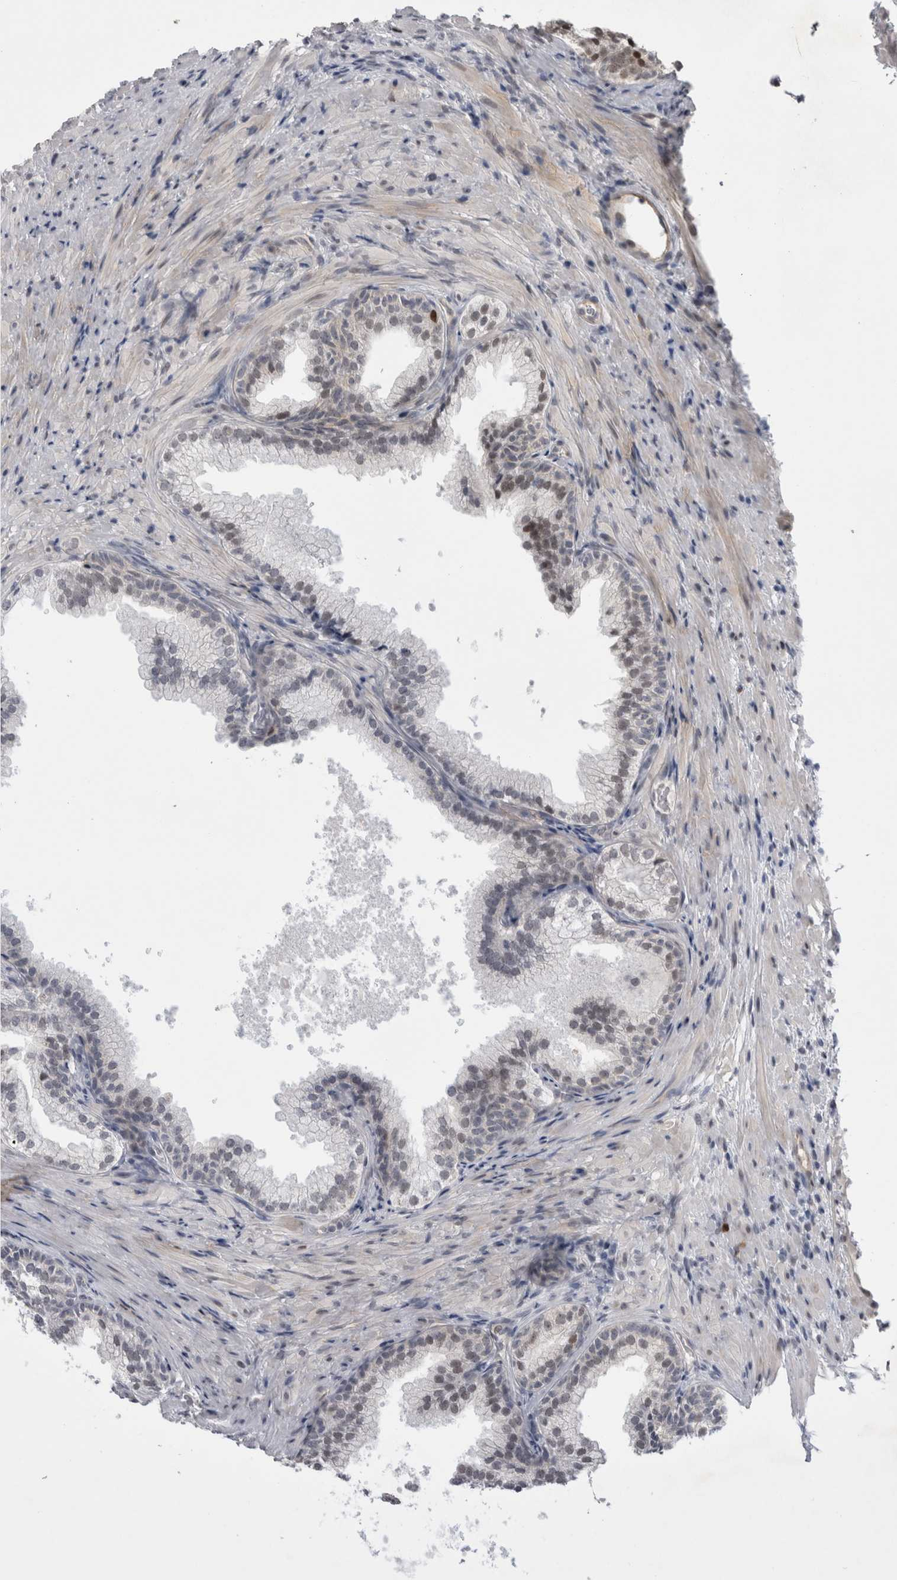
{"staining": {"intensity": "weak", "quantity": "<25%", "location": "nuclear"}, "tissue": "prostate", "cell_type": "Glandular cells", "image_type": "normal", "snomed": [{"axis": "morphology", "description": "Normal tissue, NOS"}, {"axis": "topography", "description": "Prostate"}], "caption": "Micrograph shows no protein staining in glandular cells of benign prostate.", "gene": "KIF18B", "patient": {"sex": "male", "age": 76}}